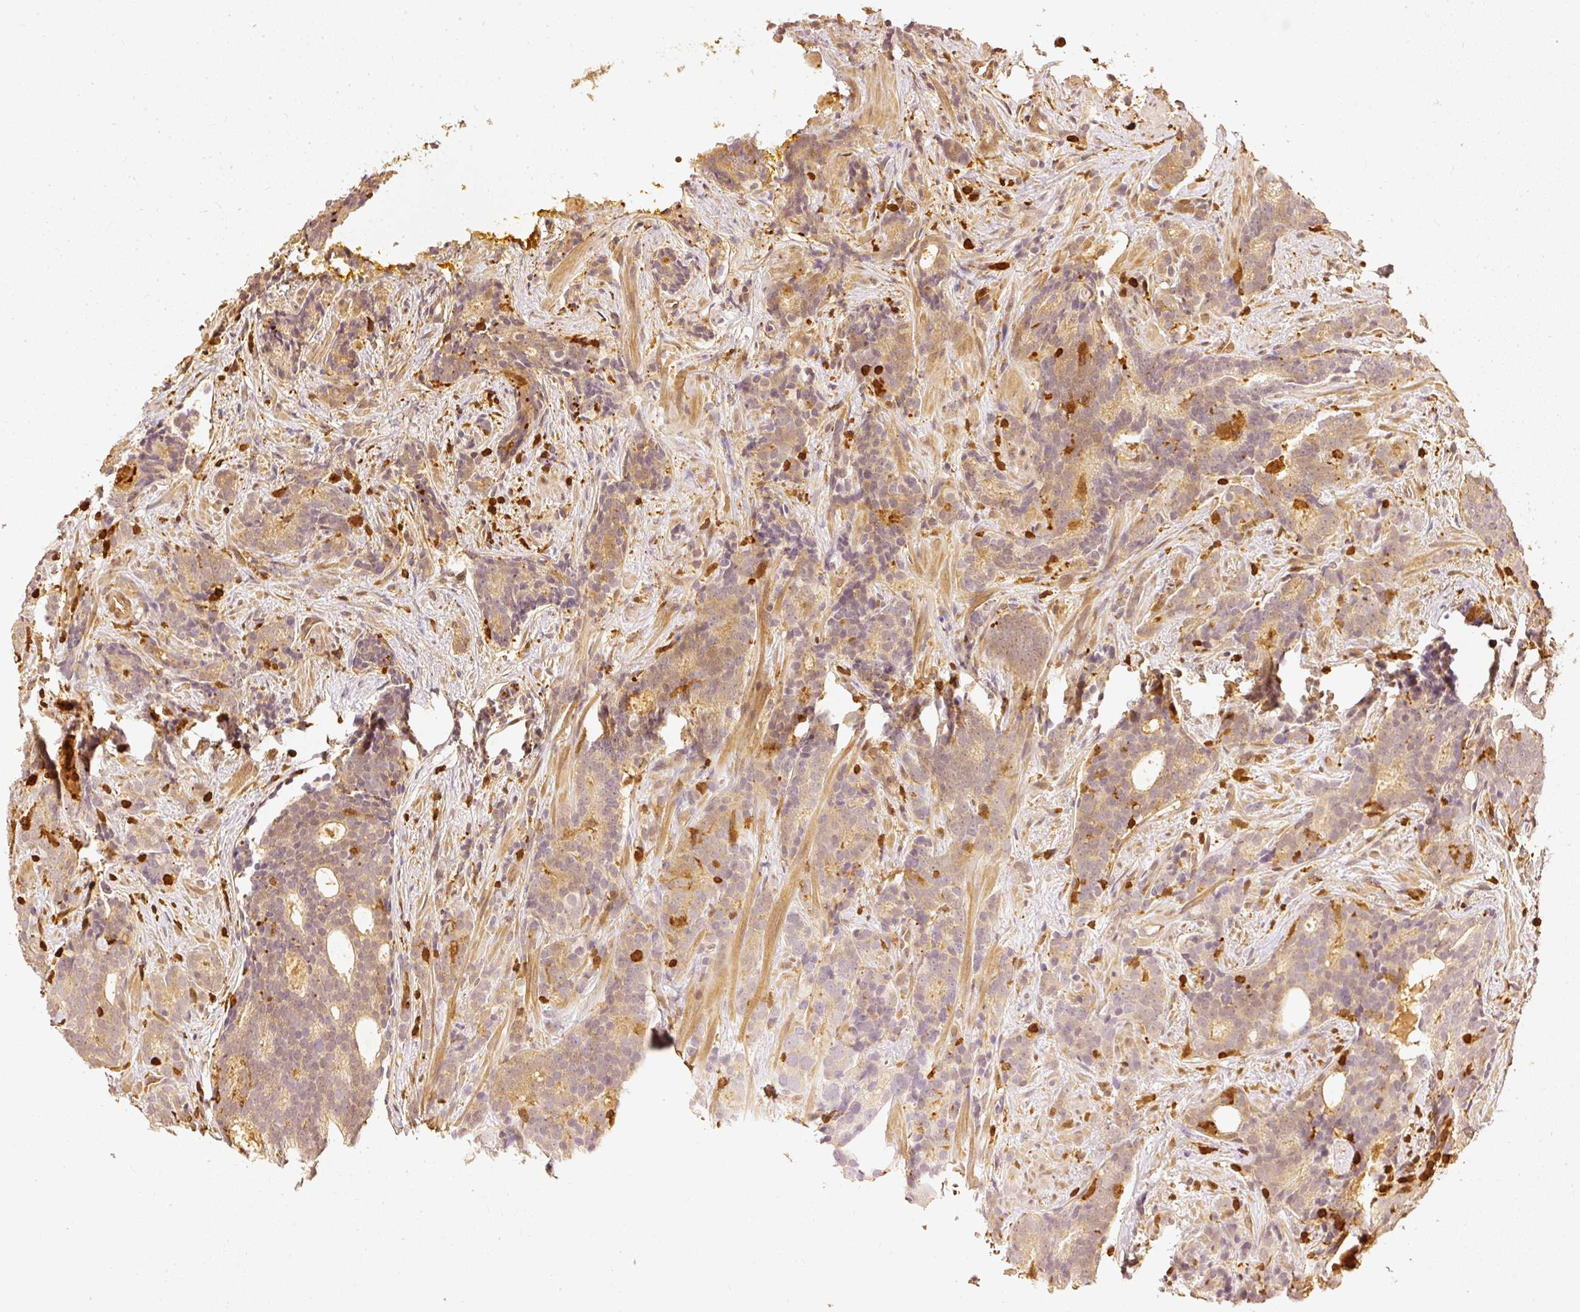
{"staining": {"intensity": "weak", "quantity": ">75%", "location": "cytoplasmic/membranous"}, "tissue": "prostate cancer", "cell_type": "Tumor cells", "image_type": "cancer", "snomed": [{"axis": "morphology", "description": "Adenocarcinoma, High grade"}, {"axis": "topography", "description": "Prostate"}], "caption": "DAB immunohistochemical staining of human adenocarcinoma (high-grade) (prostate) reveals weak cytoplasmic/membranous protein staining in about >75% of tumor cells.", "gene": "PFN1", "patient": {"sex": "male", "age": 64}}